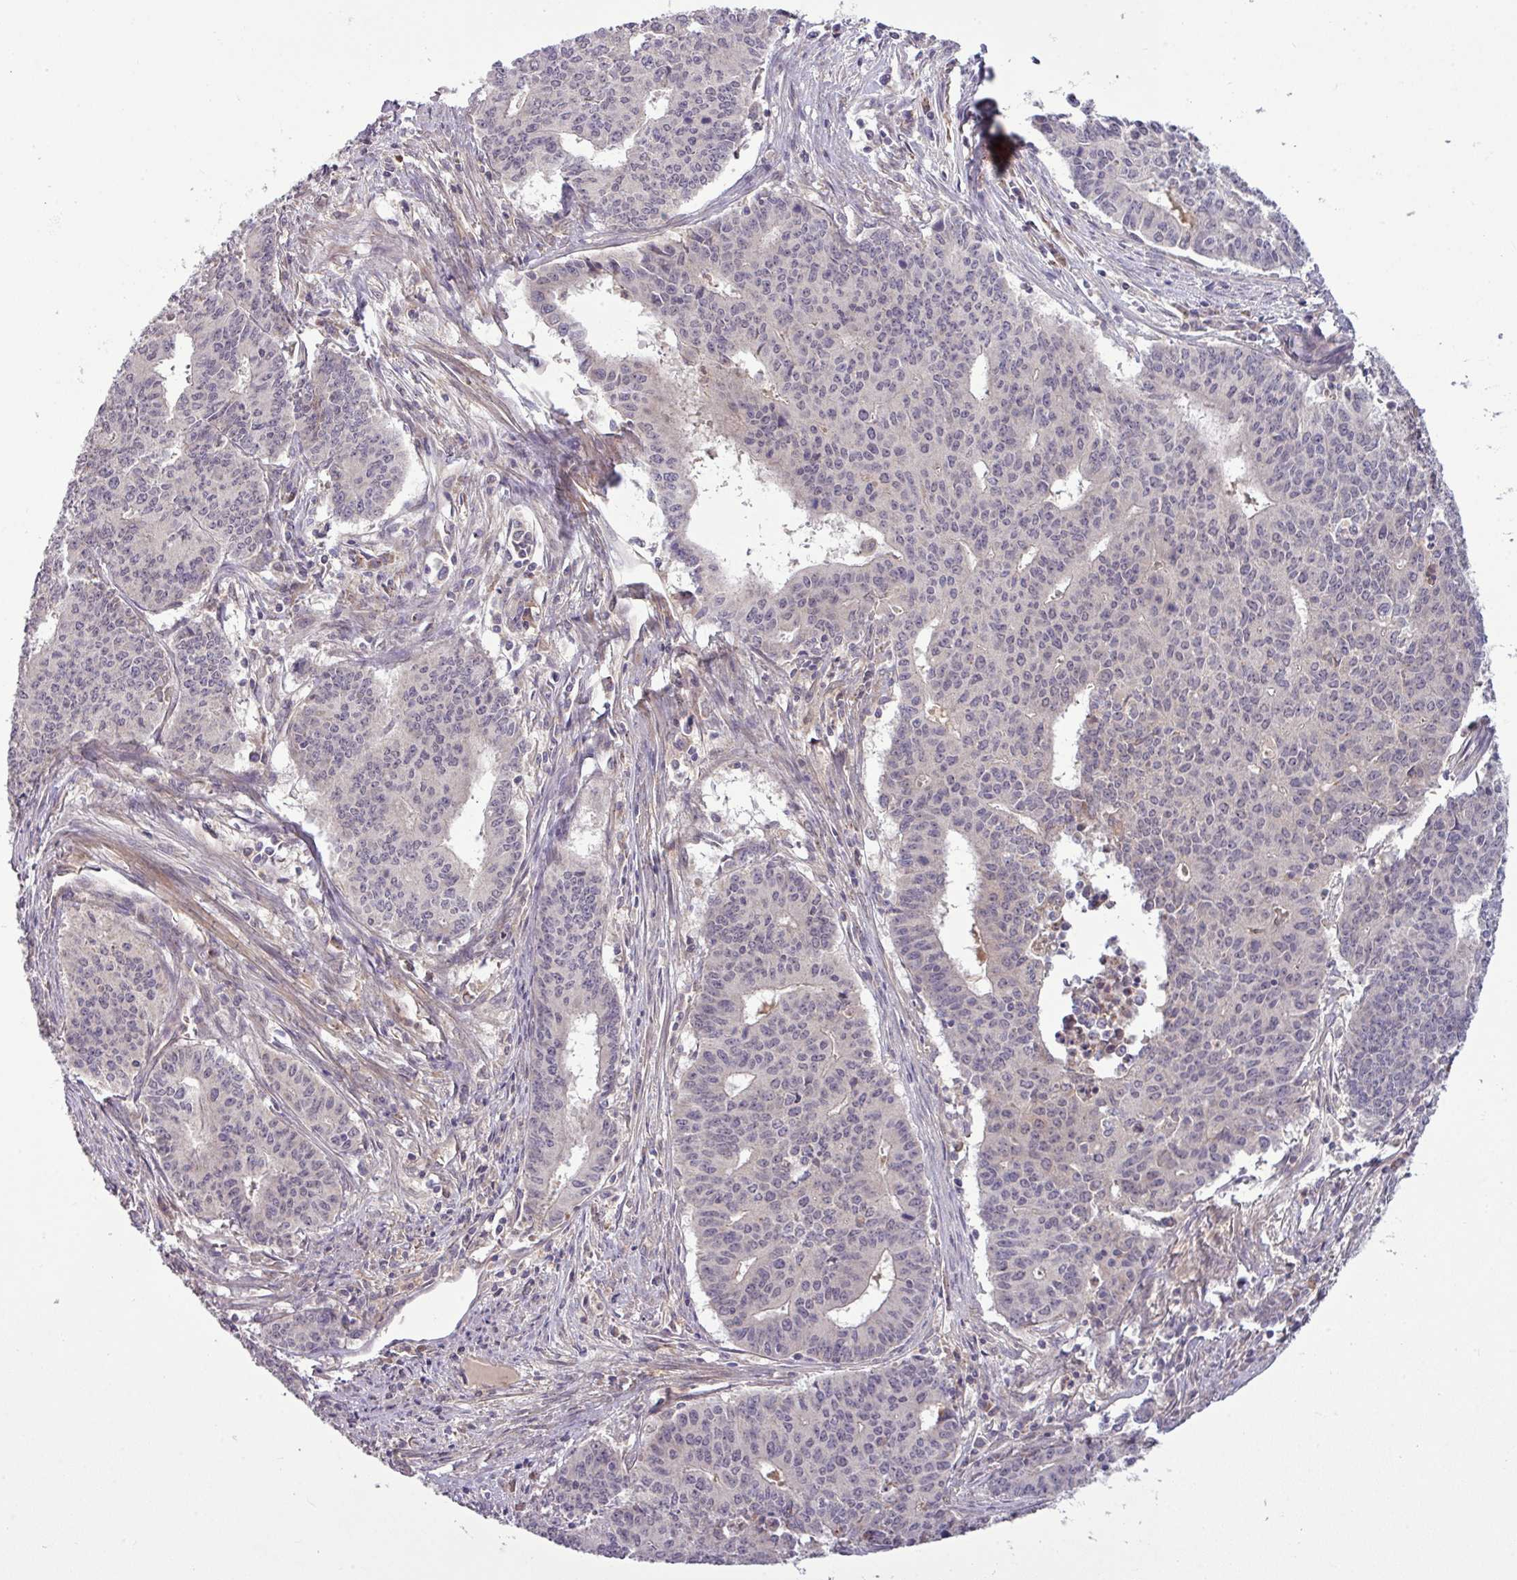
{"staining": {"intensity": "negative", "quantity": "none", "location": "none"}, "tissue": "endometrial cancer", "cell_type": "Tumor cells", "image_type": "cancer", "snomed": [{"axis": "morphology", "description": "Adenocarcinoma, NOS"}, {"axis": "topography", "description": "Endometrium"}], "caption": "Immunohistochemistry photomicrograph of human endometrial cancer (adenocarcinoma) stained for a protein (brown), which shows no positivity in tumor cells. (Stains: DAB immunohistochemistry (IHC) with hematoxylin counter stain, Microscopy: brightfield microscopy at high magnification).", "gene": "ZNF35", "patient": {"sex": "female", "age": 59}}